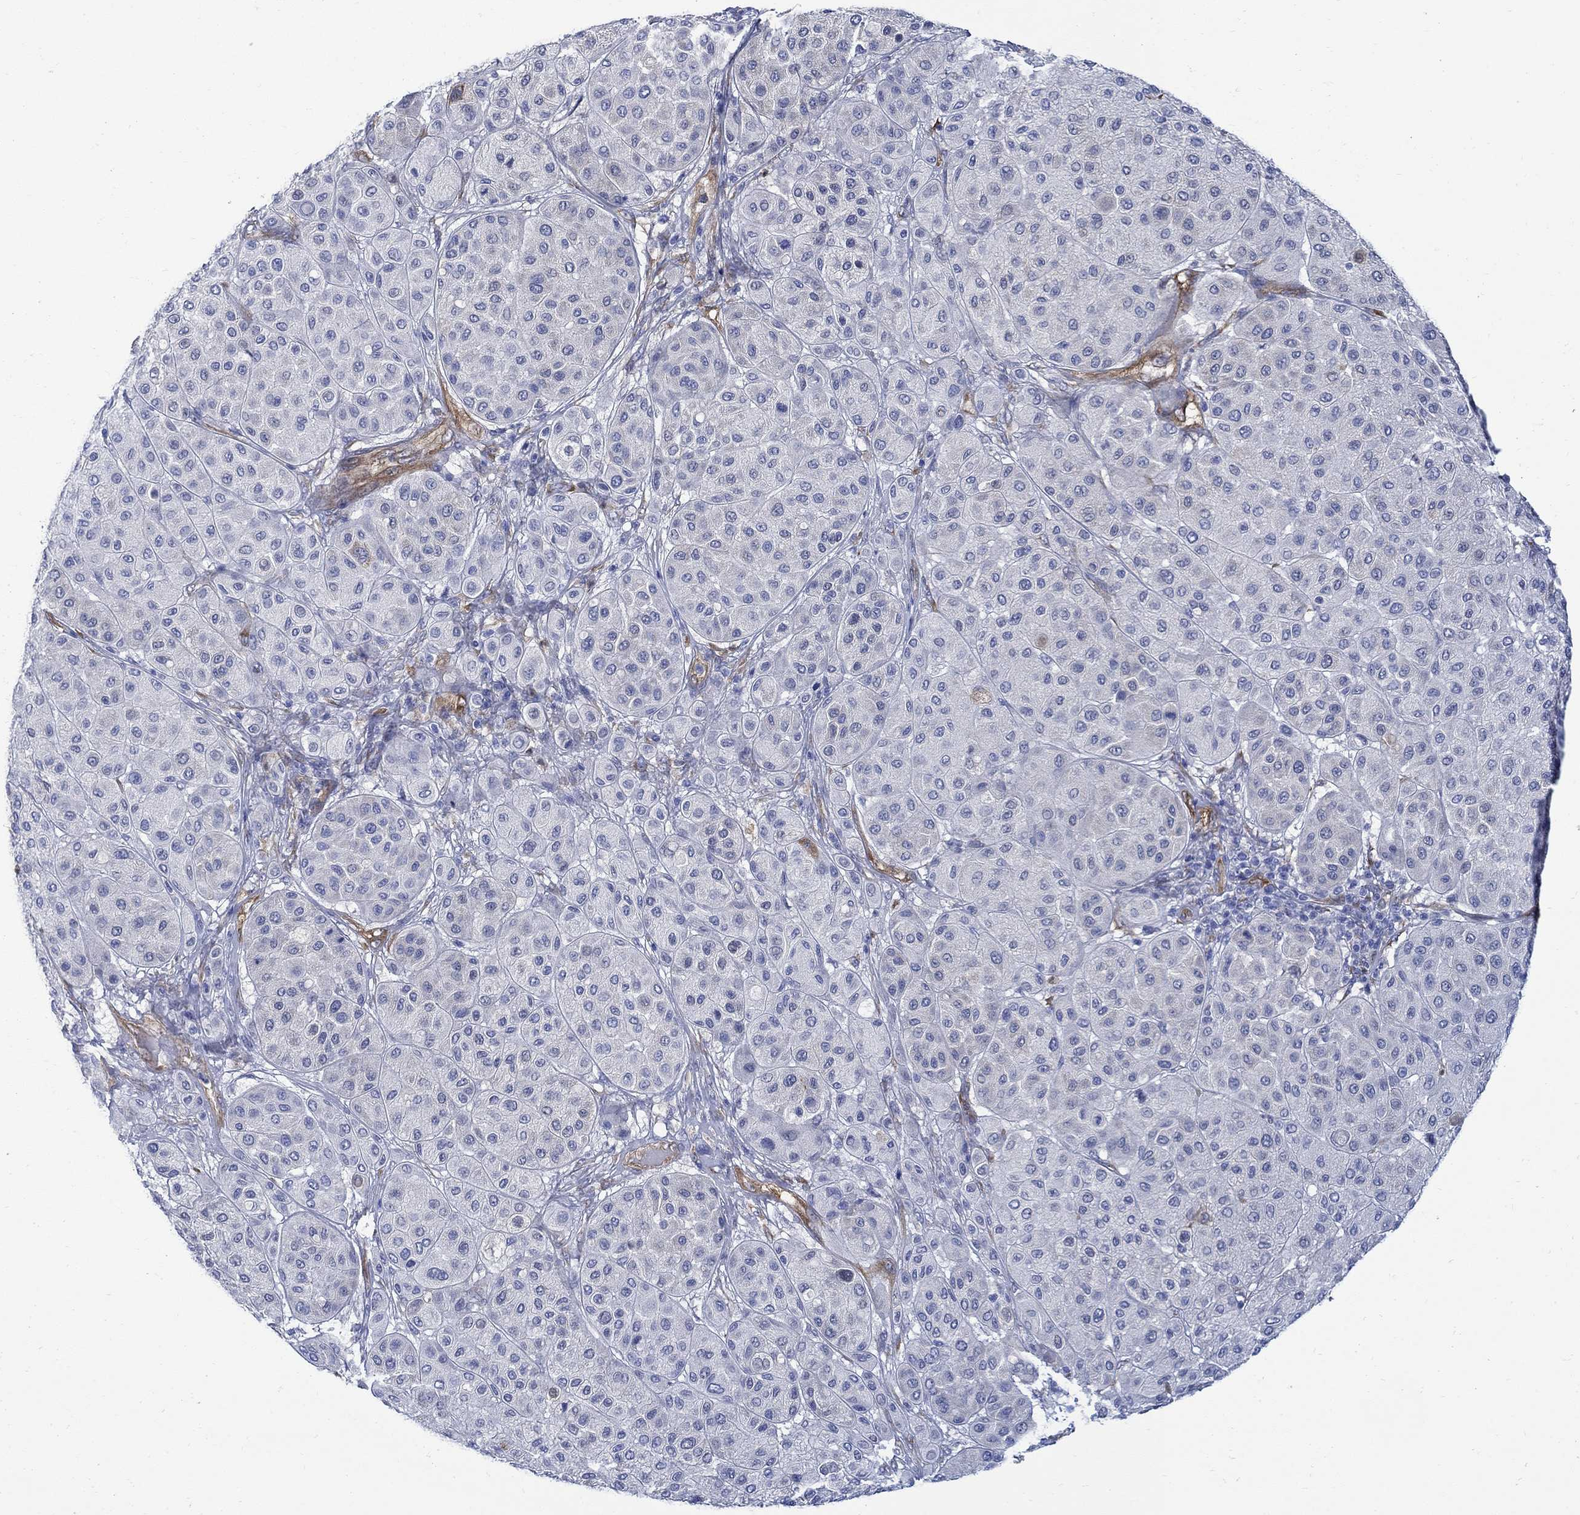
{"staining": {"intensity": "negative", "quantity": "none", "location": "none"}, "tissue": "melanoma", "cell_type": "Tumor cells", "image_type": "cancer", "snomed": [{"axis": "morphology", "description": "Malignant melanoma, Metastatic site"}, {"axis": "topography", "description": "Smooth muscle"}], "caption": "High power microscopy photomicrograph of an immunohistochemistry micrograph of melanoma, revealing no significant staining in tumor cells.", "gene": "TGM2", "patient": {"sex": "male", "age": 41}}